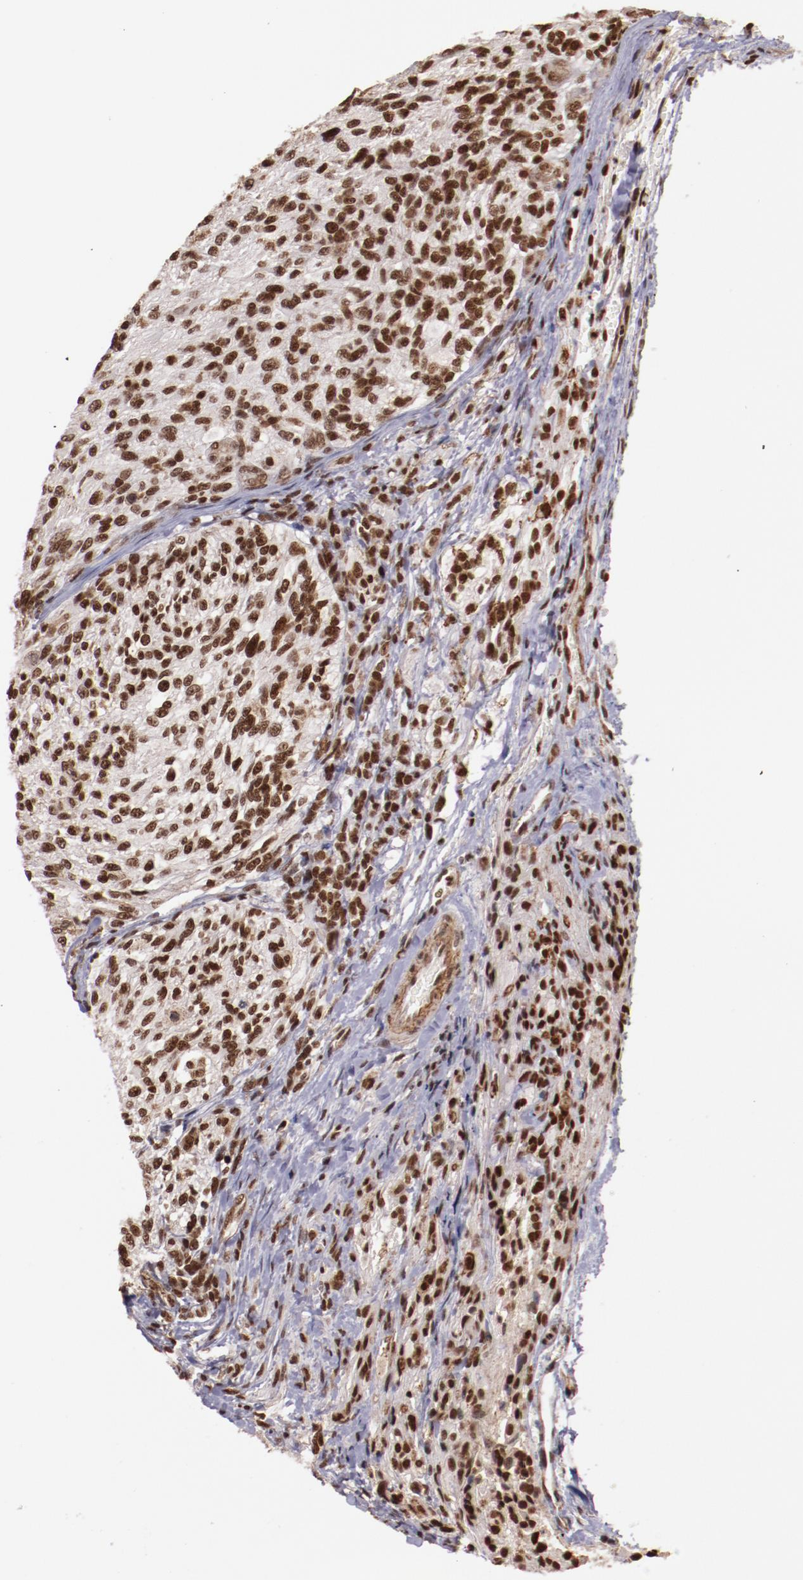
{"staining": {"intensity": "moderate", "quantity": ">75%", "location": "nuclear"}, "tissue": "glioma", "cell_type": "Tumor cells", "image_type": "cancer", "snomed": [{"axis": "morphology", "description": "Normal tissue, NOS"}, {"axis": "morphology", "description": "Glioma, malignant, High grade"}, {"axis": "topography", "description": "Cerebral cortex"}], "caption": "Tumor cells reveal medium levels of moderate nuclear positivity in approximately >75% of cells in human glioma. (DAB IHC with brightfield microscopy, high magnification).", "gene": "STAG2", "patient": {"sex": "male", "age": 56}}